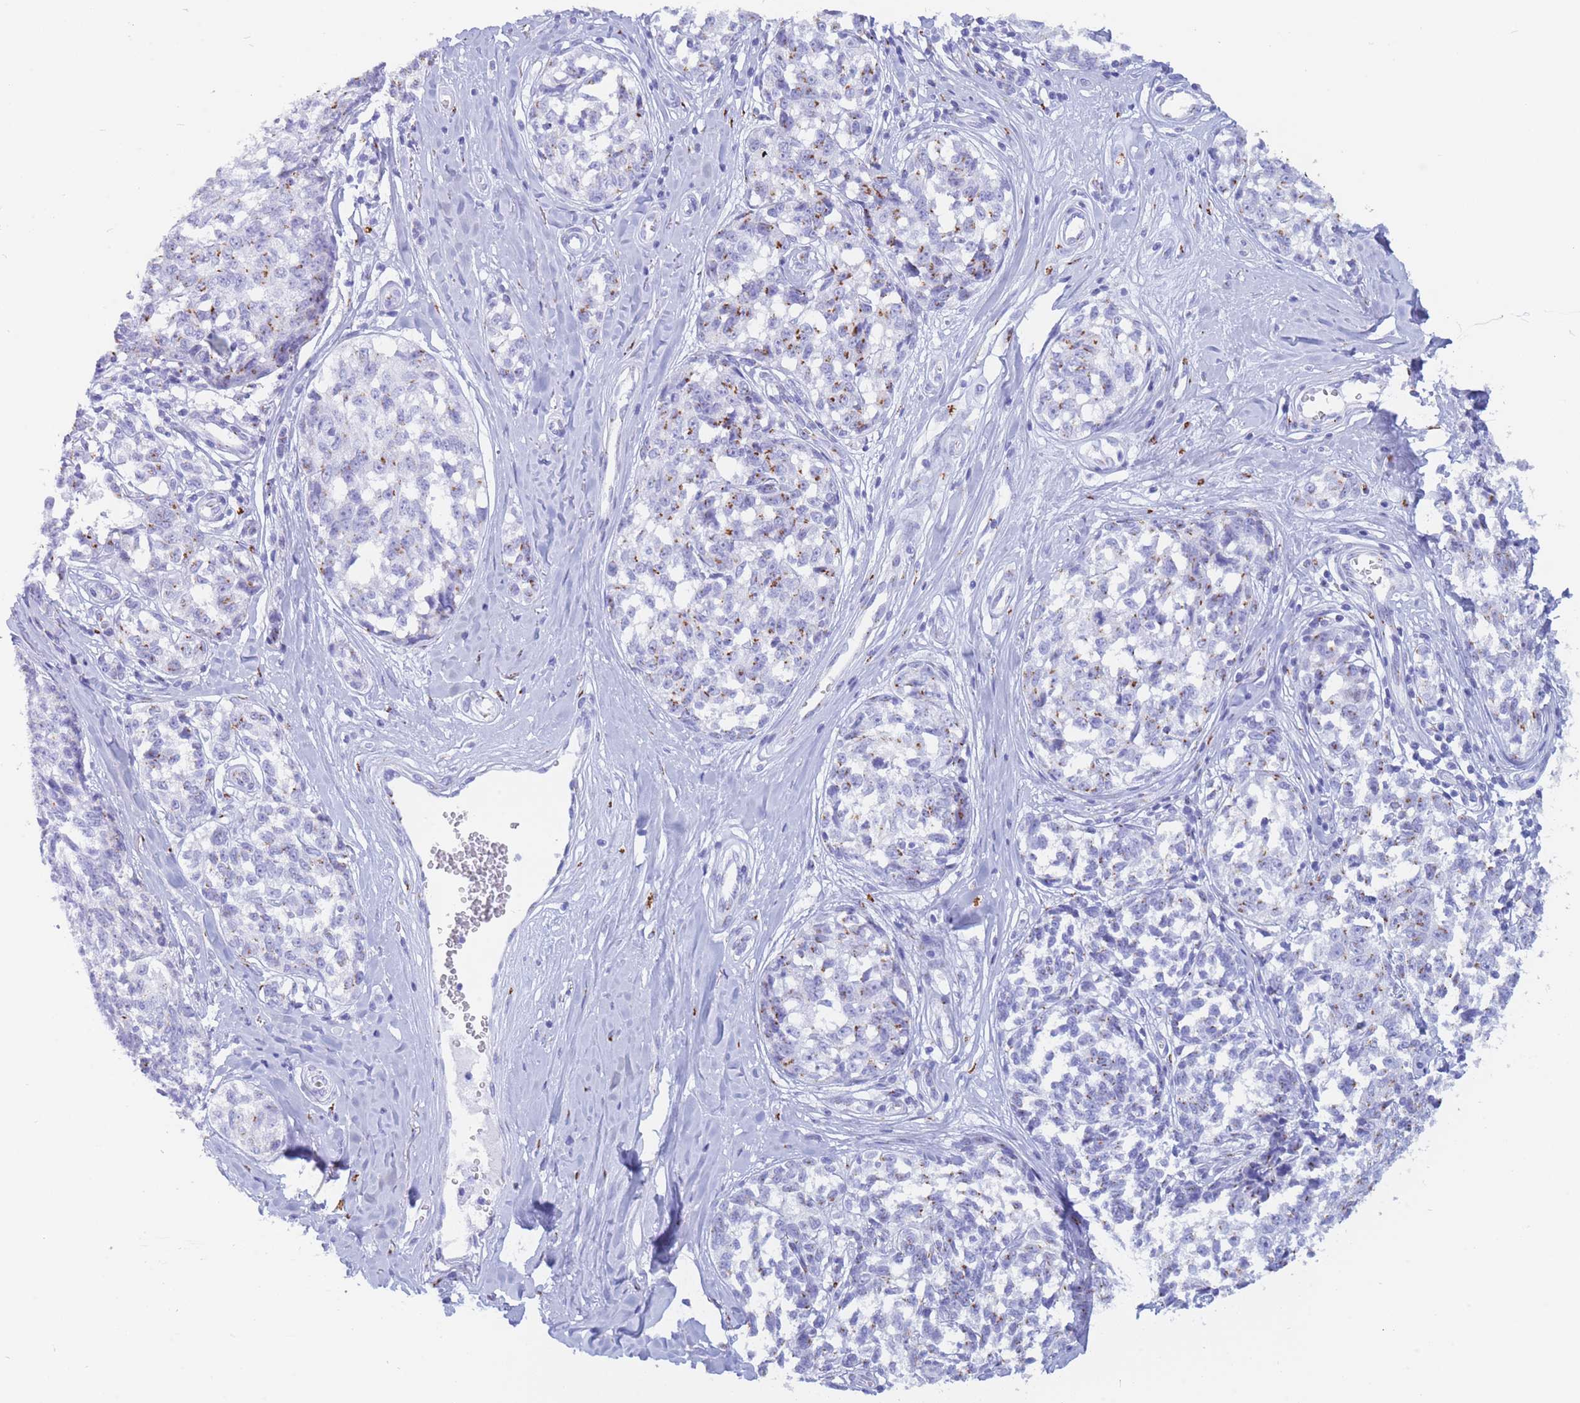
{"staining": {"intensity": "moderate", "quantity": "<25%", "location": "cytoplasmic/membranous"}, "tissue": "melanoma", "cell_type": "Tumor cells", "image_type": "cancer", "snomed": [{"axis": "morphology", "description": "Normal tissue, NOS"}, {"axis": "morphology", "description": "Malignant melanoma, NOS"}, {"axis": "topography", "description": "Skin"}], "caption": "Brown immunohistochemical staining in melanoma exhibits moderate cytoplasmic/membranous expression in about <25% of tumor cells.", "gene": "FAM3C", "patient": {"sex": "female", "age": 64}}